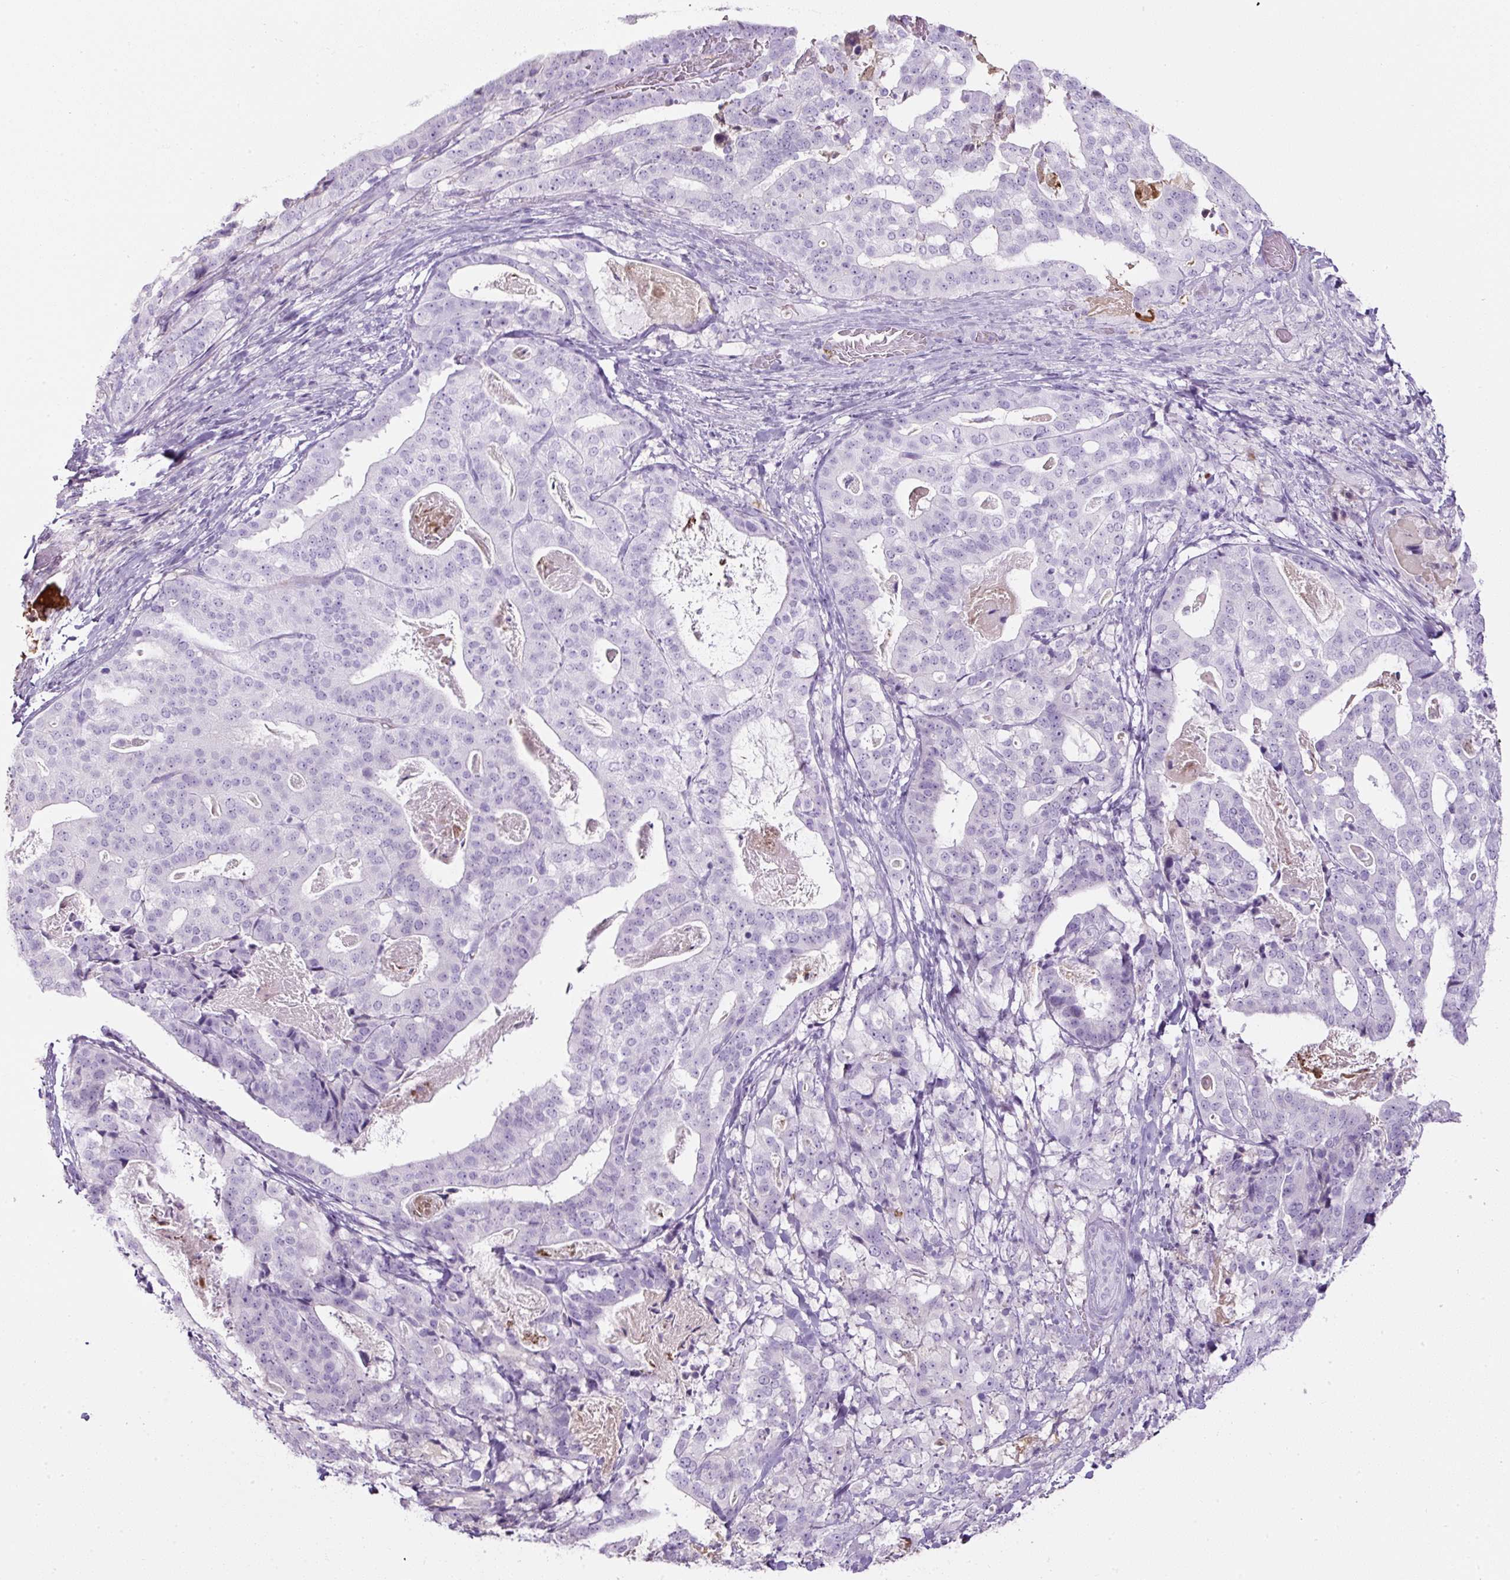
{"staining": {"intensity": "negative", "quantity": "none", "location": "none"}, "tissue": "stomach cancer", "cell_type": "Tumor cells", "image_type": "cancer", "snomed": [{"axis": "morphology", "description": "Adenocarcinoma, NOS"}, {"axis": "topography", "description": "Stomach"}], "caption": "Tumor cells show no significant protein staining in adenocarcinoma (stomach).", "gene": "APOA1", "patient": {"sex": "male", "age": 48}}